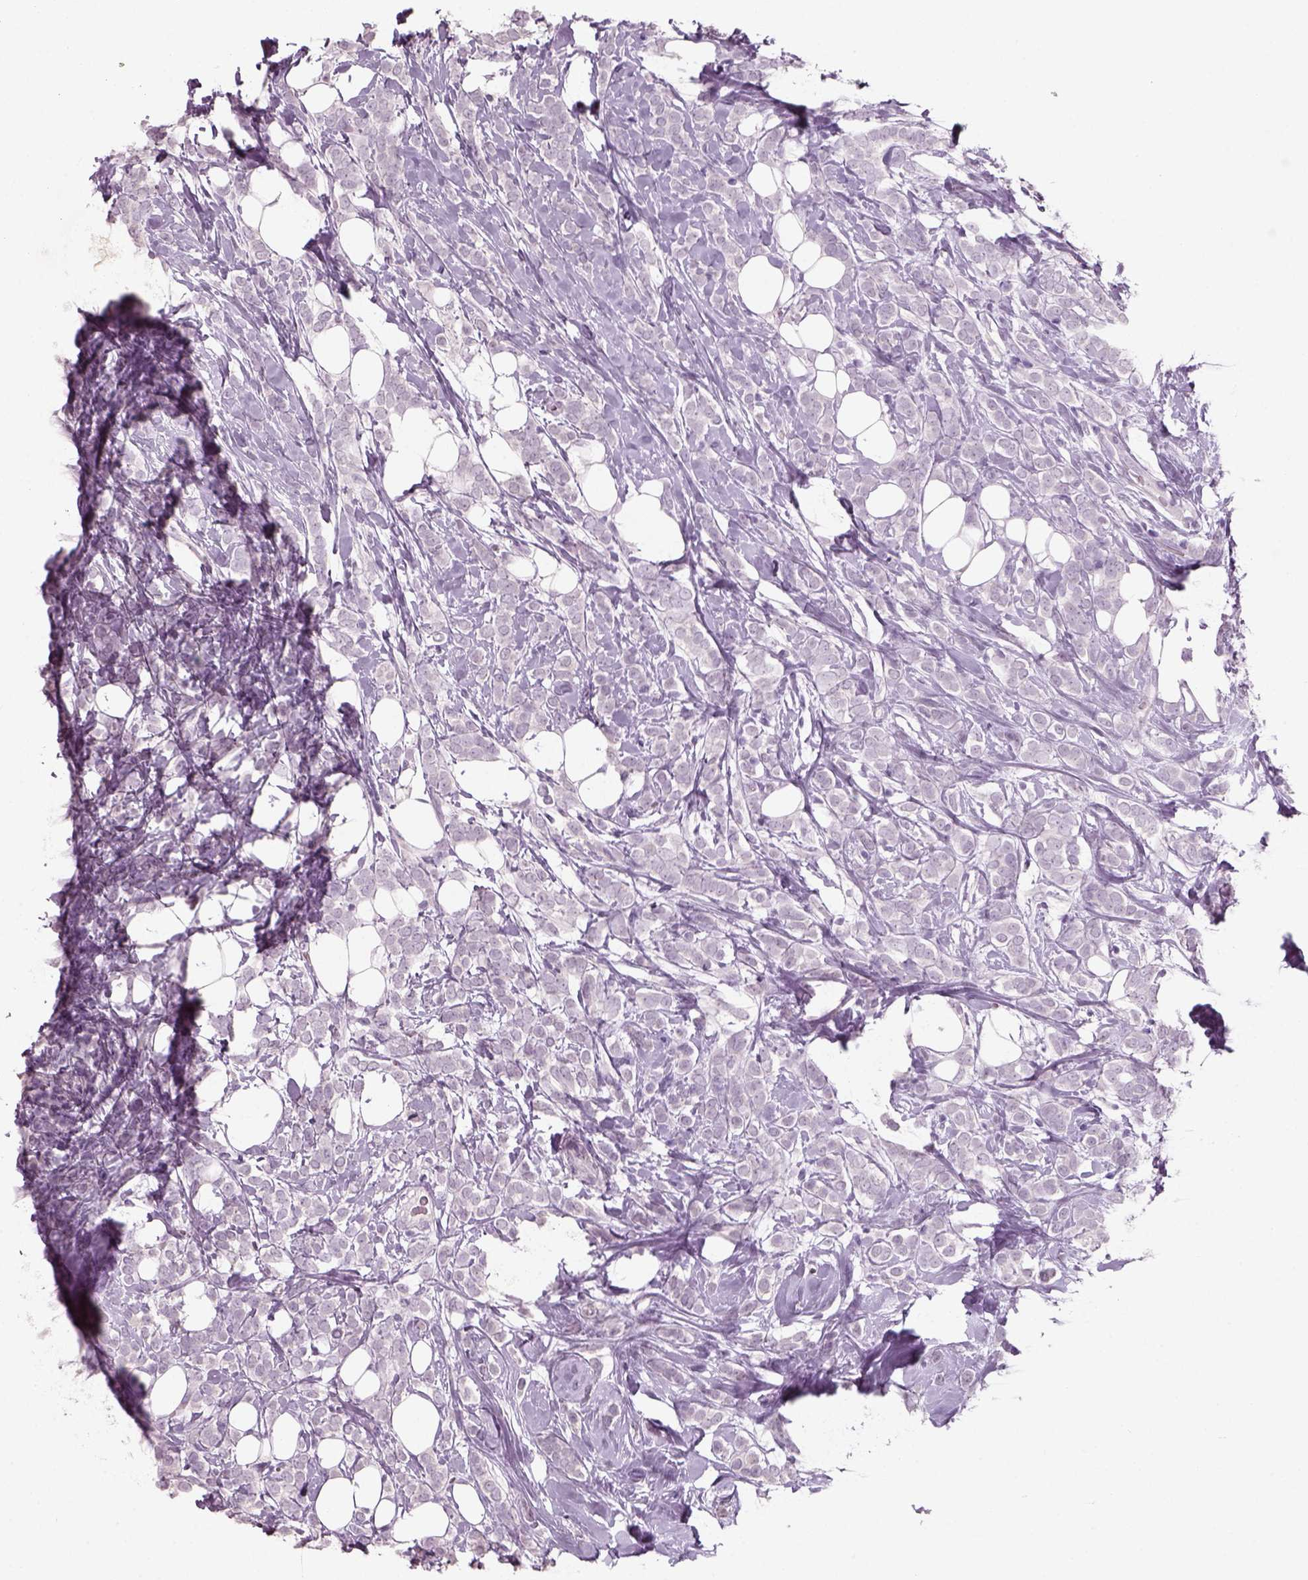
{"staining": {"intensity": "negative", "quantity": "none", "location": "none"}, "tissue": "breast cancer", "cell_type": "Tumor cells", "image_type": "cancer", "snomed": [{"axis": "morphology", "description": "Lobular carcinoma"}, {"axis": "topography", "description": "Breast"}], "caption": "Image shows no significant protein staining in tumor cells of lobular carcinoma (breast).", "gene": "SLC6A2", "patient": {"sex": "female", "age": 49}}